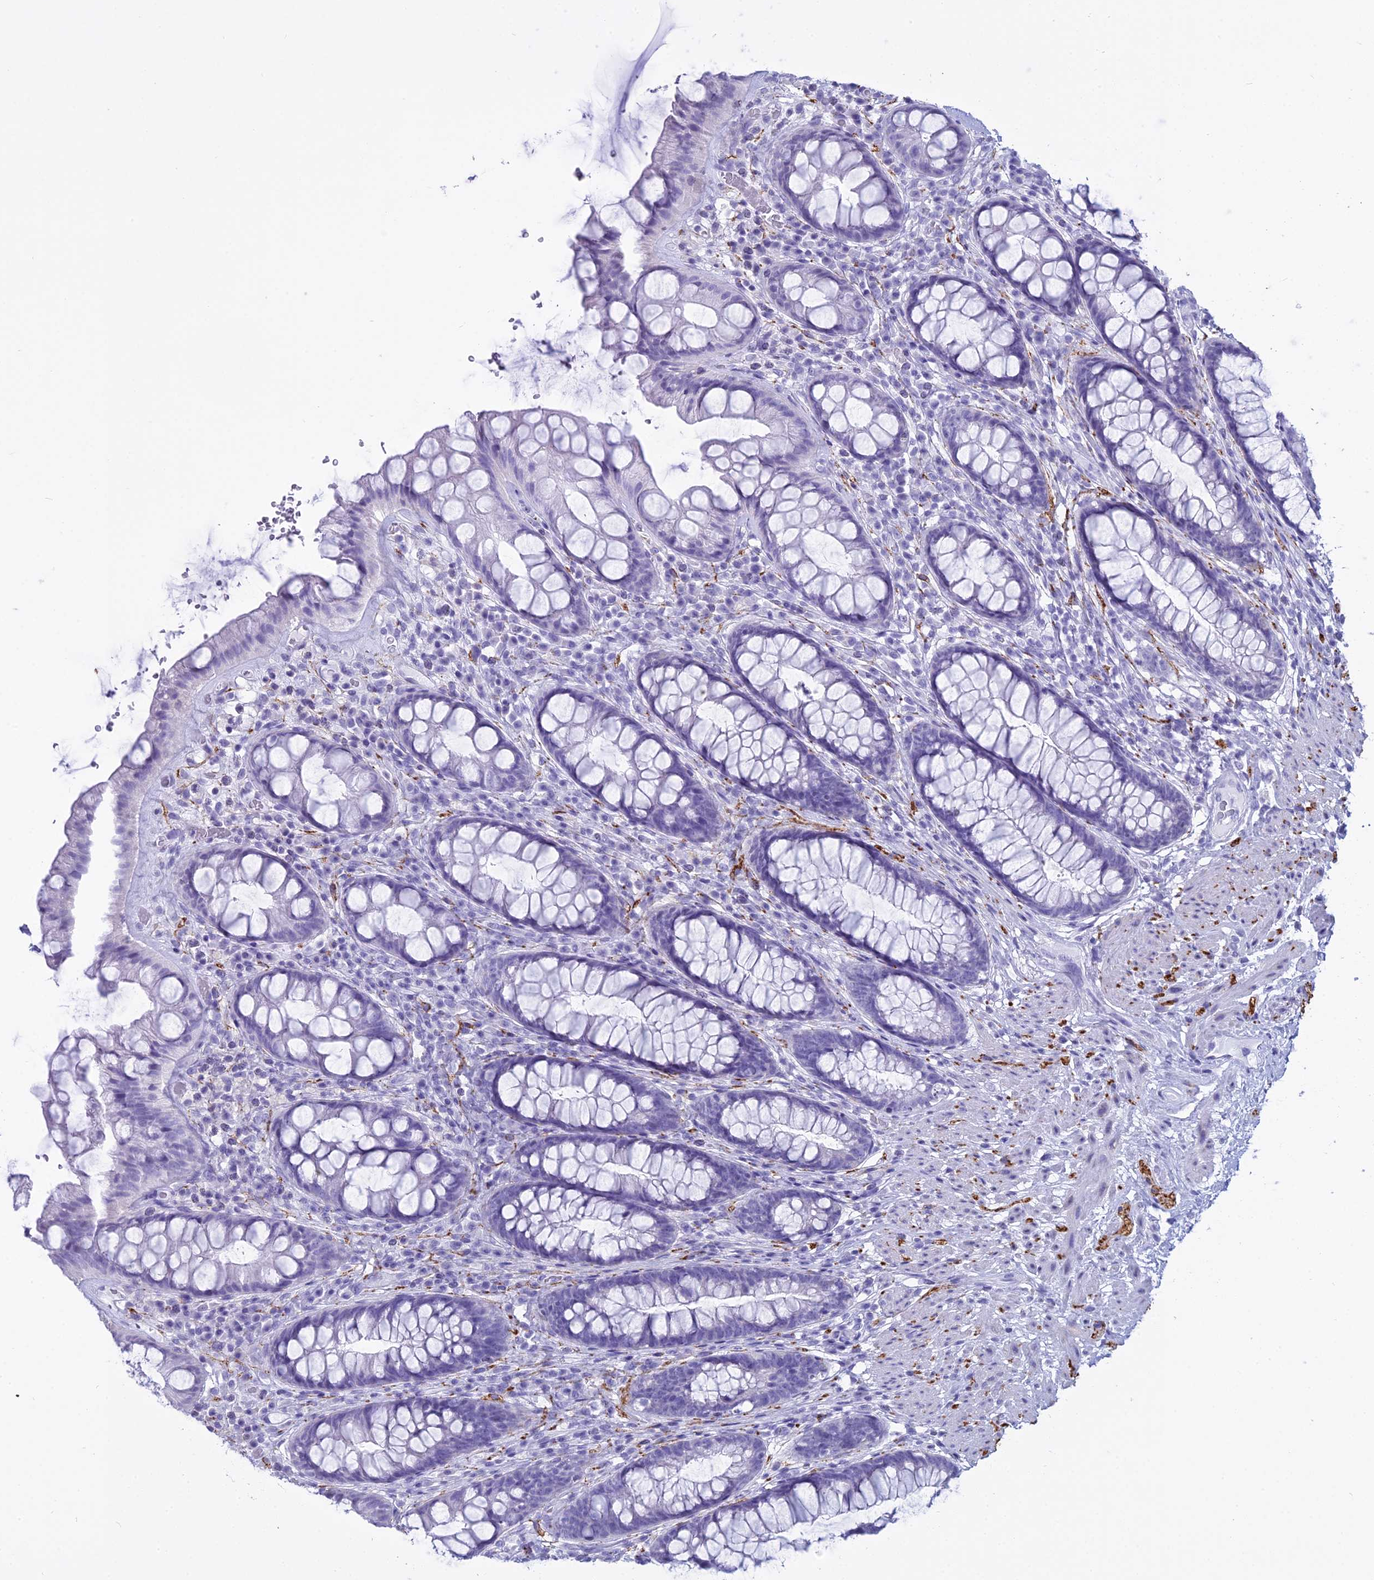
{"staining": {"intensity": "negative", "quantity": "none", "location": "none"}, "tissue": "rectum", "cell_type": "Glandular cells", "image_type": "normal", "snomed": [{"axis": "morphology", "description": "Normal tissue, NOS"}, {"axis": "topography", "description": "Rectum"}], "caption": "High power microscopy photomicrograph of an immunohistochemistry (IHC) photomicrograph of benign rectum, revealing no significant expression in glandular cells.", "gene": "MAP6", "patient": {"sex": "male", "age": 74}}